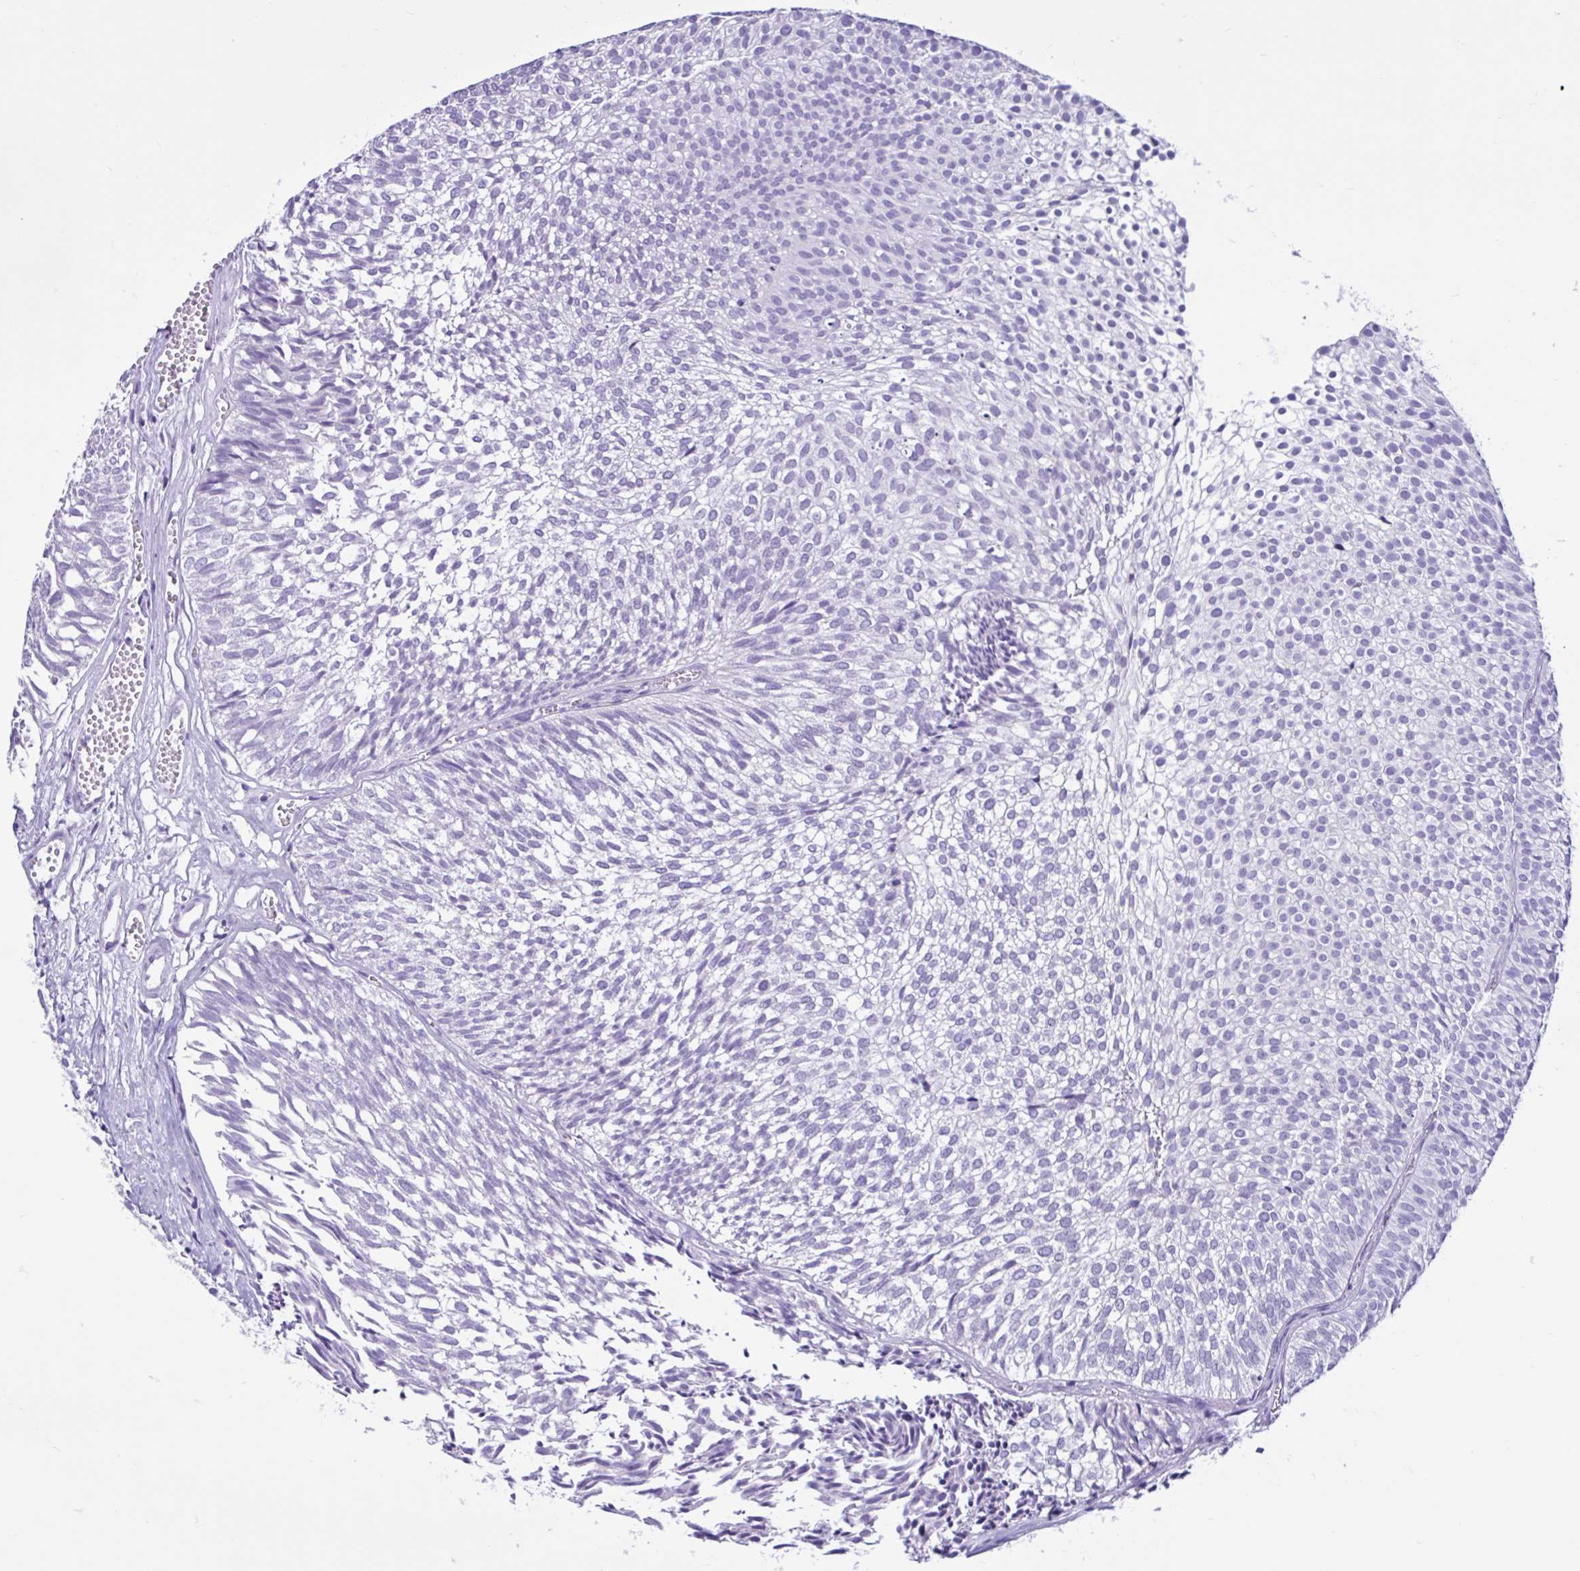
{"staining": {"intensity": "negative", "quantity": "none", "location": "none"}, "tissue": "urothelial cancer", "cell_type": "Tumor cells", "image_type": "cancer", "snomed": [{"axis": "morphology", "description": "Urothelial carcinoma, Low grade"}, {"axis": "topography", "description": "Urinary bladder"}], "caption": "The IHC photomicrograph has no significant expression in tumor cells of low-grade urothelial carcinoma tissue. (Brightfield microscopy of DAB immunohistochemistry at high magnification).", "gene": "CYP19A1", "patient": {"sex": "male", "age": 91}}